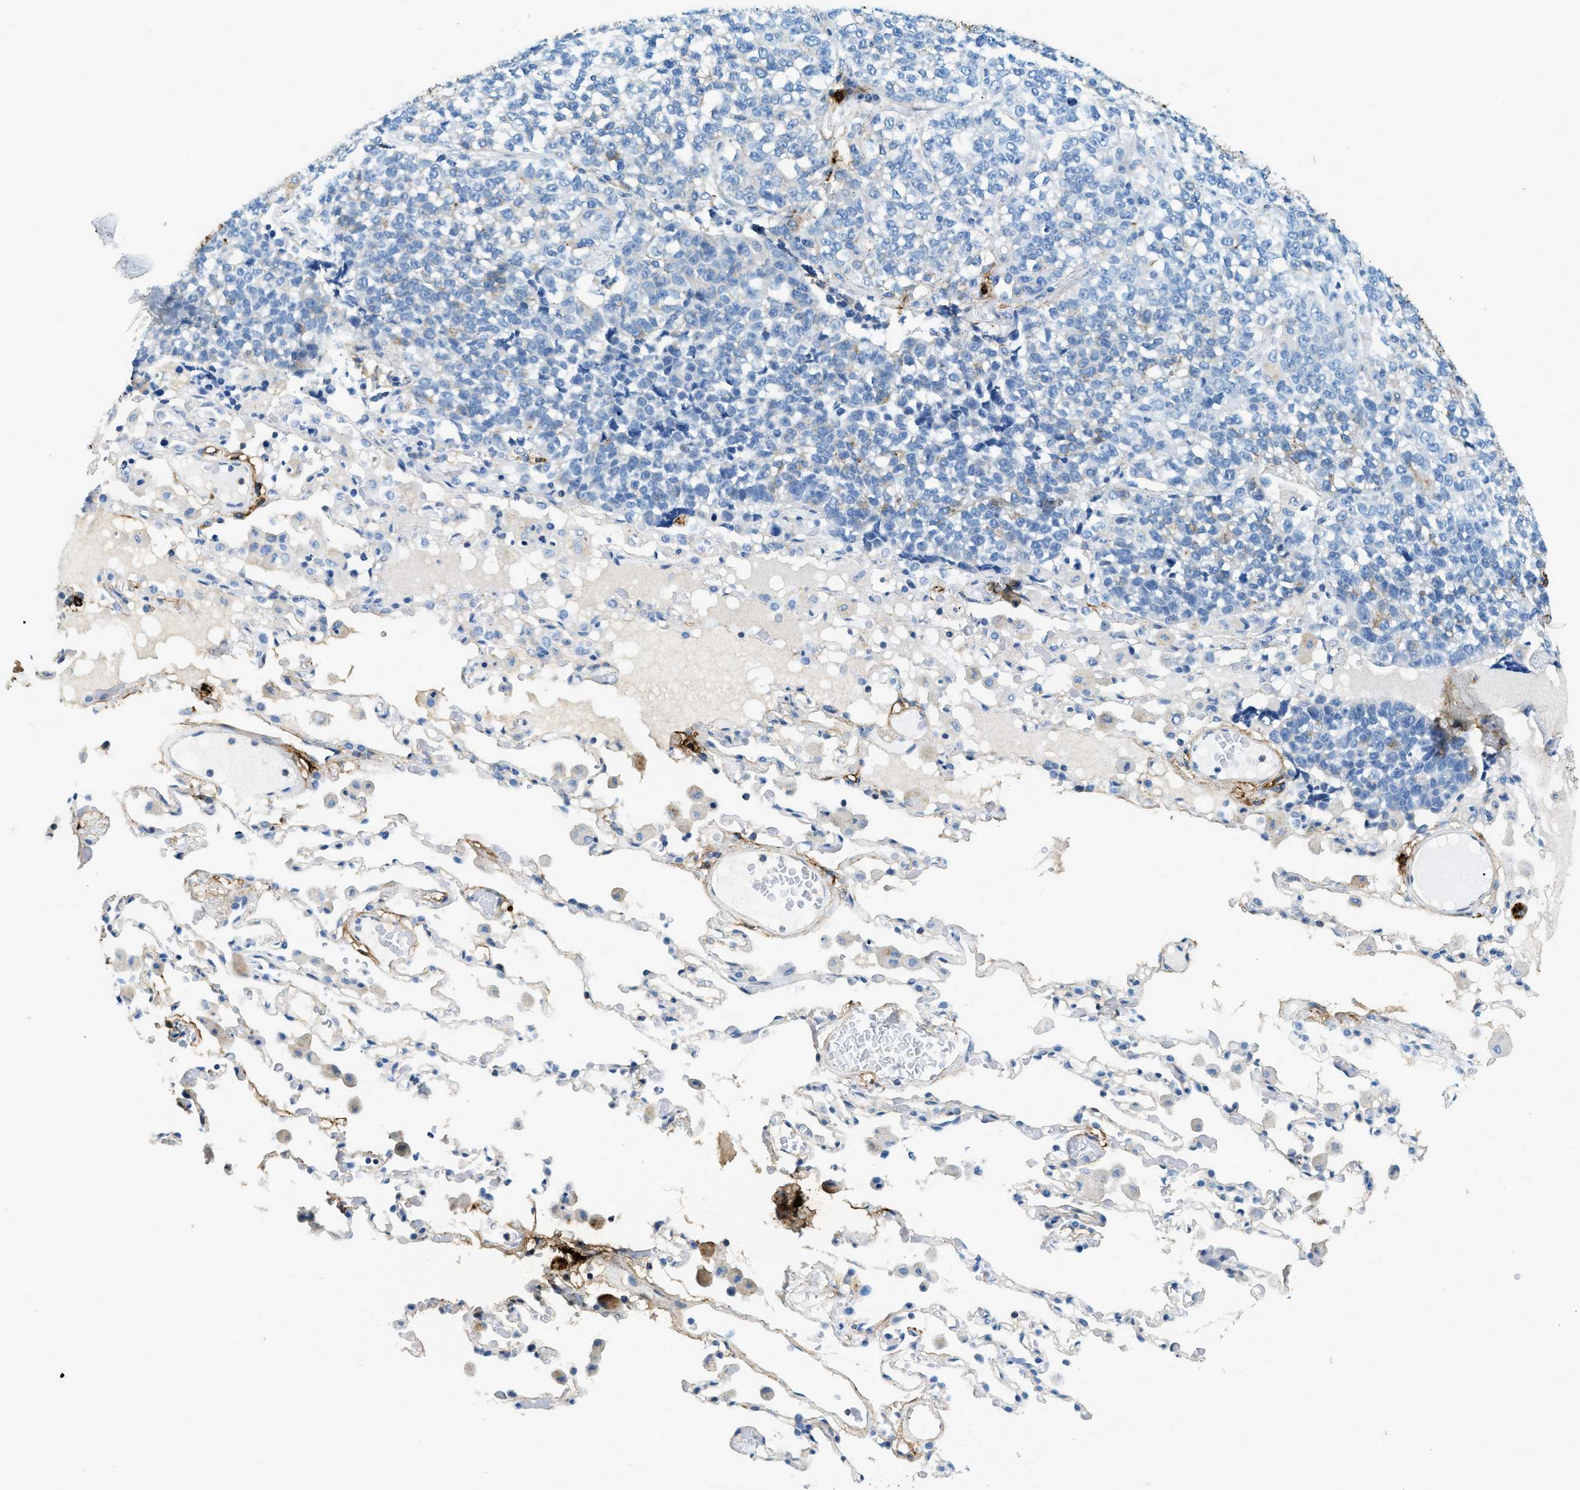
{"staining": {"intensity": "negative", "quantity": "none", "location": "none"}, "tissue": "lung cancer", "cell_type": "Tumor cells", "image_type": "cancer", "snomed": [{"axis": "morphology", "description": "Adenocarcinoma, NOS"}, {"axis": "topography", "description": "Lung"}], "caption": "This micrograph is of lung adenocarcinoma stained with IHC to label a protein in brown with the nuclei are counter-stained blue. There is no expression in tumor cells. Brightfield microscopy of immunohistochemistry (IHC) stained with DAB (brown) and hematoxylin (blue), captured at high magnification.", "gene": "TPSAB1", "patient": {"sex": "male", "age": 49}}